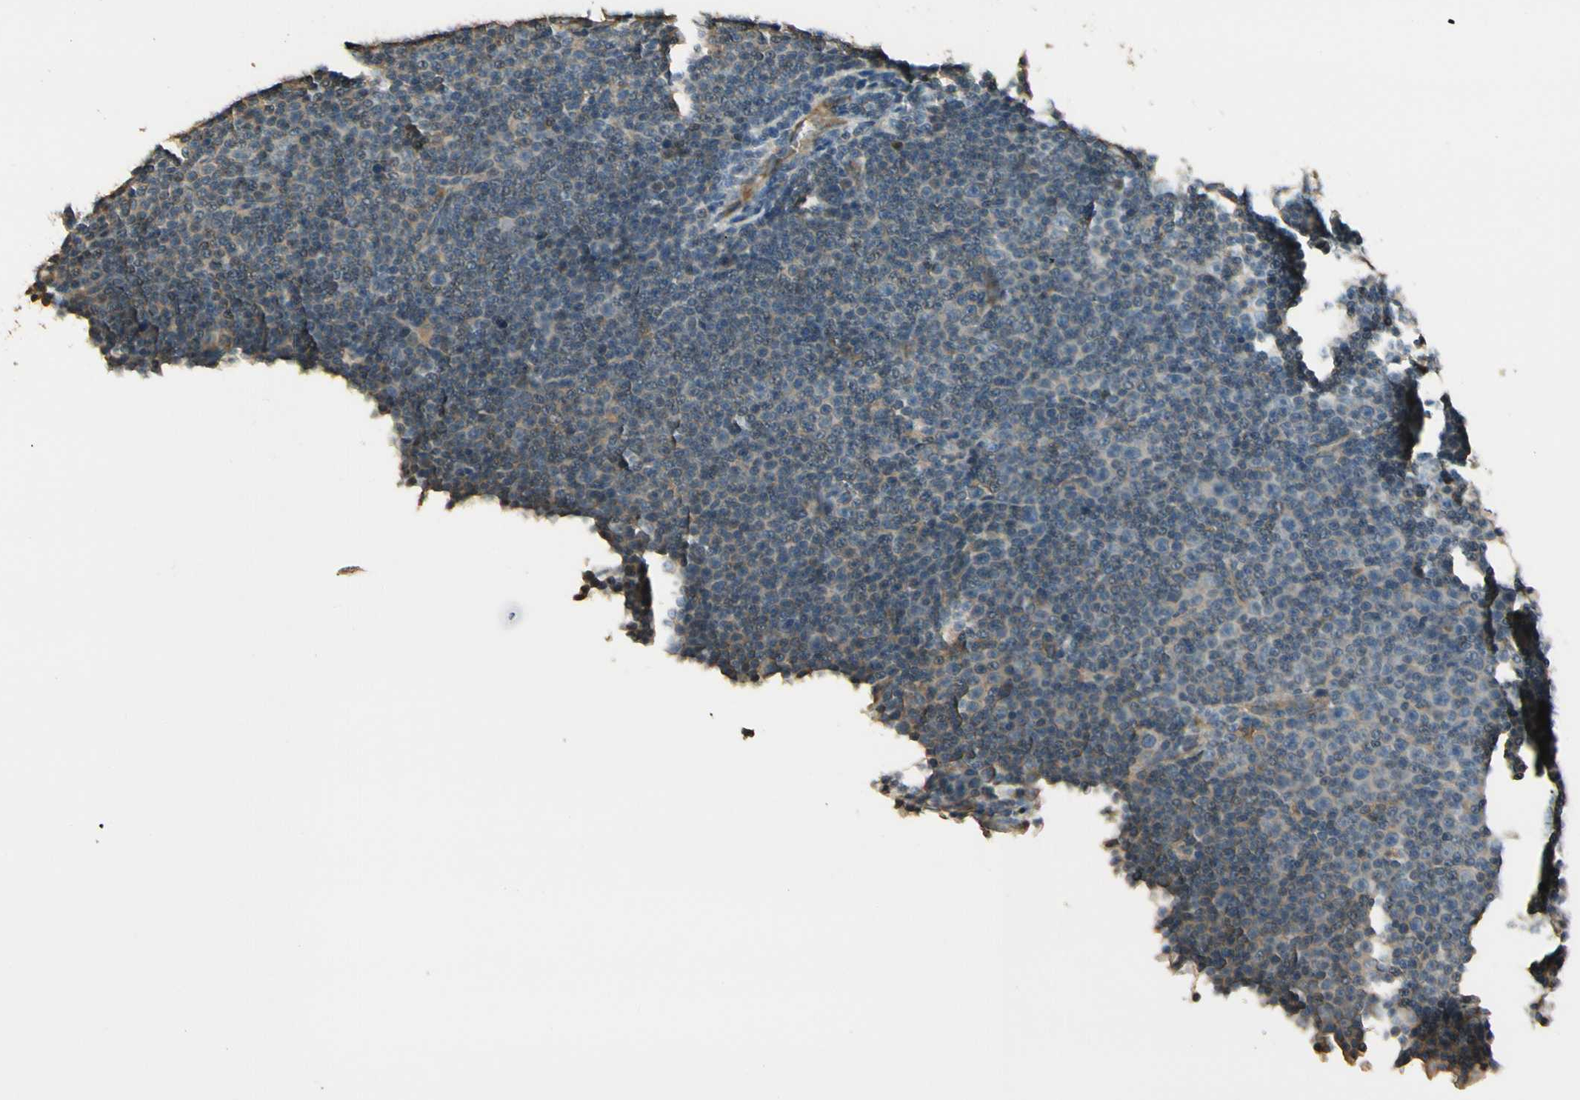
{"staining": {"intensity": "weak", "quantity": "25%-75%", "location": "cytoplasmic/membranous"}, "tissue": "lymphoma", "cell_type": "Tumor cells", "image_type": "cancer", "snomed": [{"axis": "morphology", "description": "Malignant lymphoma, non-Hodgkin's type, Low grade"}, {"axis": "topography", "description": "Lymph node"}], "caption": "Tumor cells show low levels of weak cytoplasmic/membranous expression in approximately 25%-75% of cells in lymphoma. Using DAB (brown) and hematoxylin (blue) stains, captured at high magnification using brightfield microscopy.", "gene": "PLXNA1", "patient": {"sex": "female", "age": 67}}